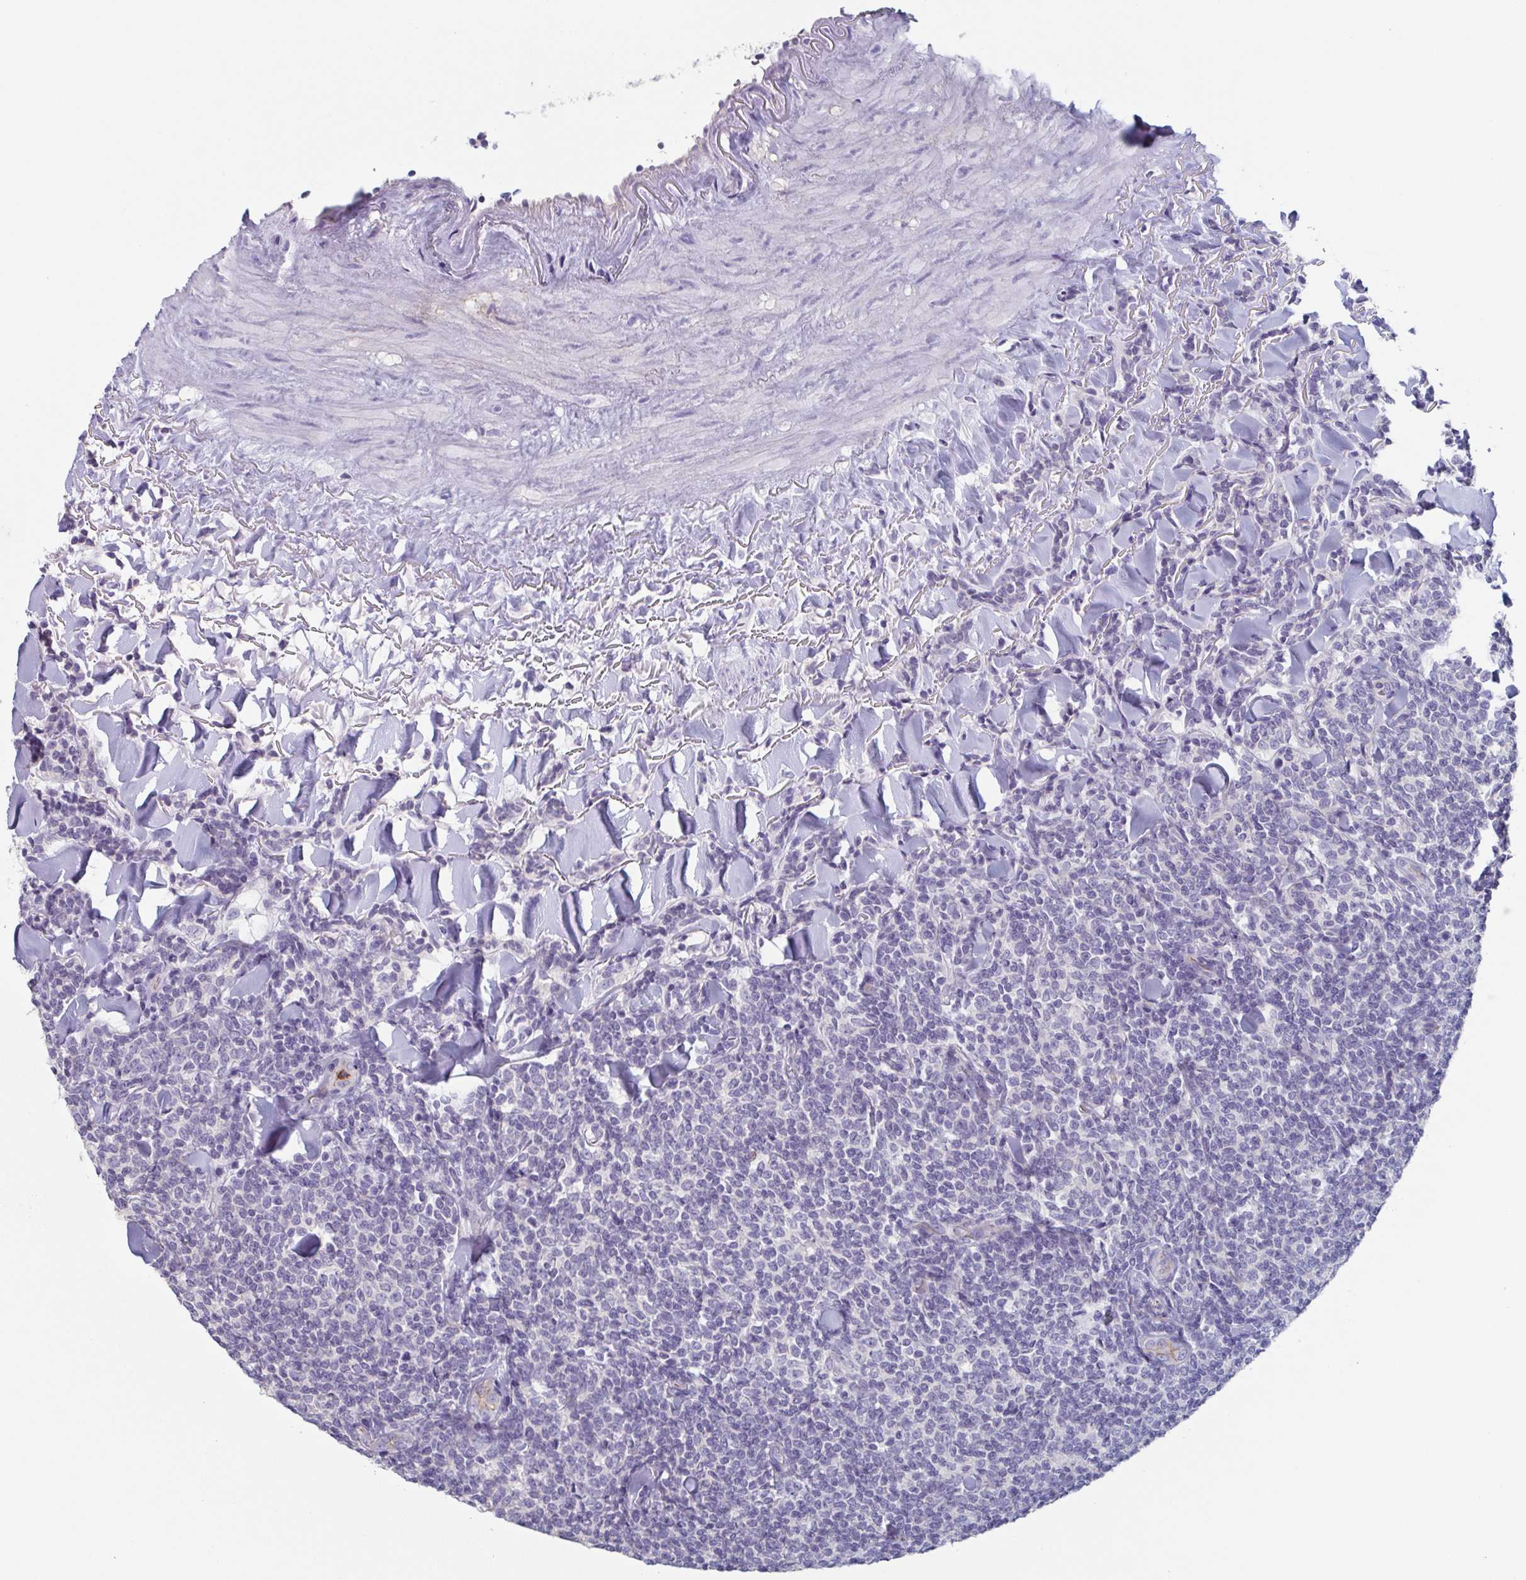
{"staining": {"intensity": "negative", "quantity": "none", "location": "none"}, "tissue": "lymphoma", "cell_type": "Tumor cells", "image_type": "cancer", "snomed": [{"axis": "morphology", "description": "Malignant lymphoma, non-Hodgkin's type, Low grade"}, {"axis": "topography", "description": "Lymph node"}], "caption": "An IHC photomicrograph of low-grade malignant lymphoma, non-Hodgkin's type is shown. There is no staining in tumor cells of low-grade malignant lymphoma, non-Hodgkin's type.", "gene": "BPI", "patient": {"sex": "female", "age": 56}}